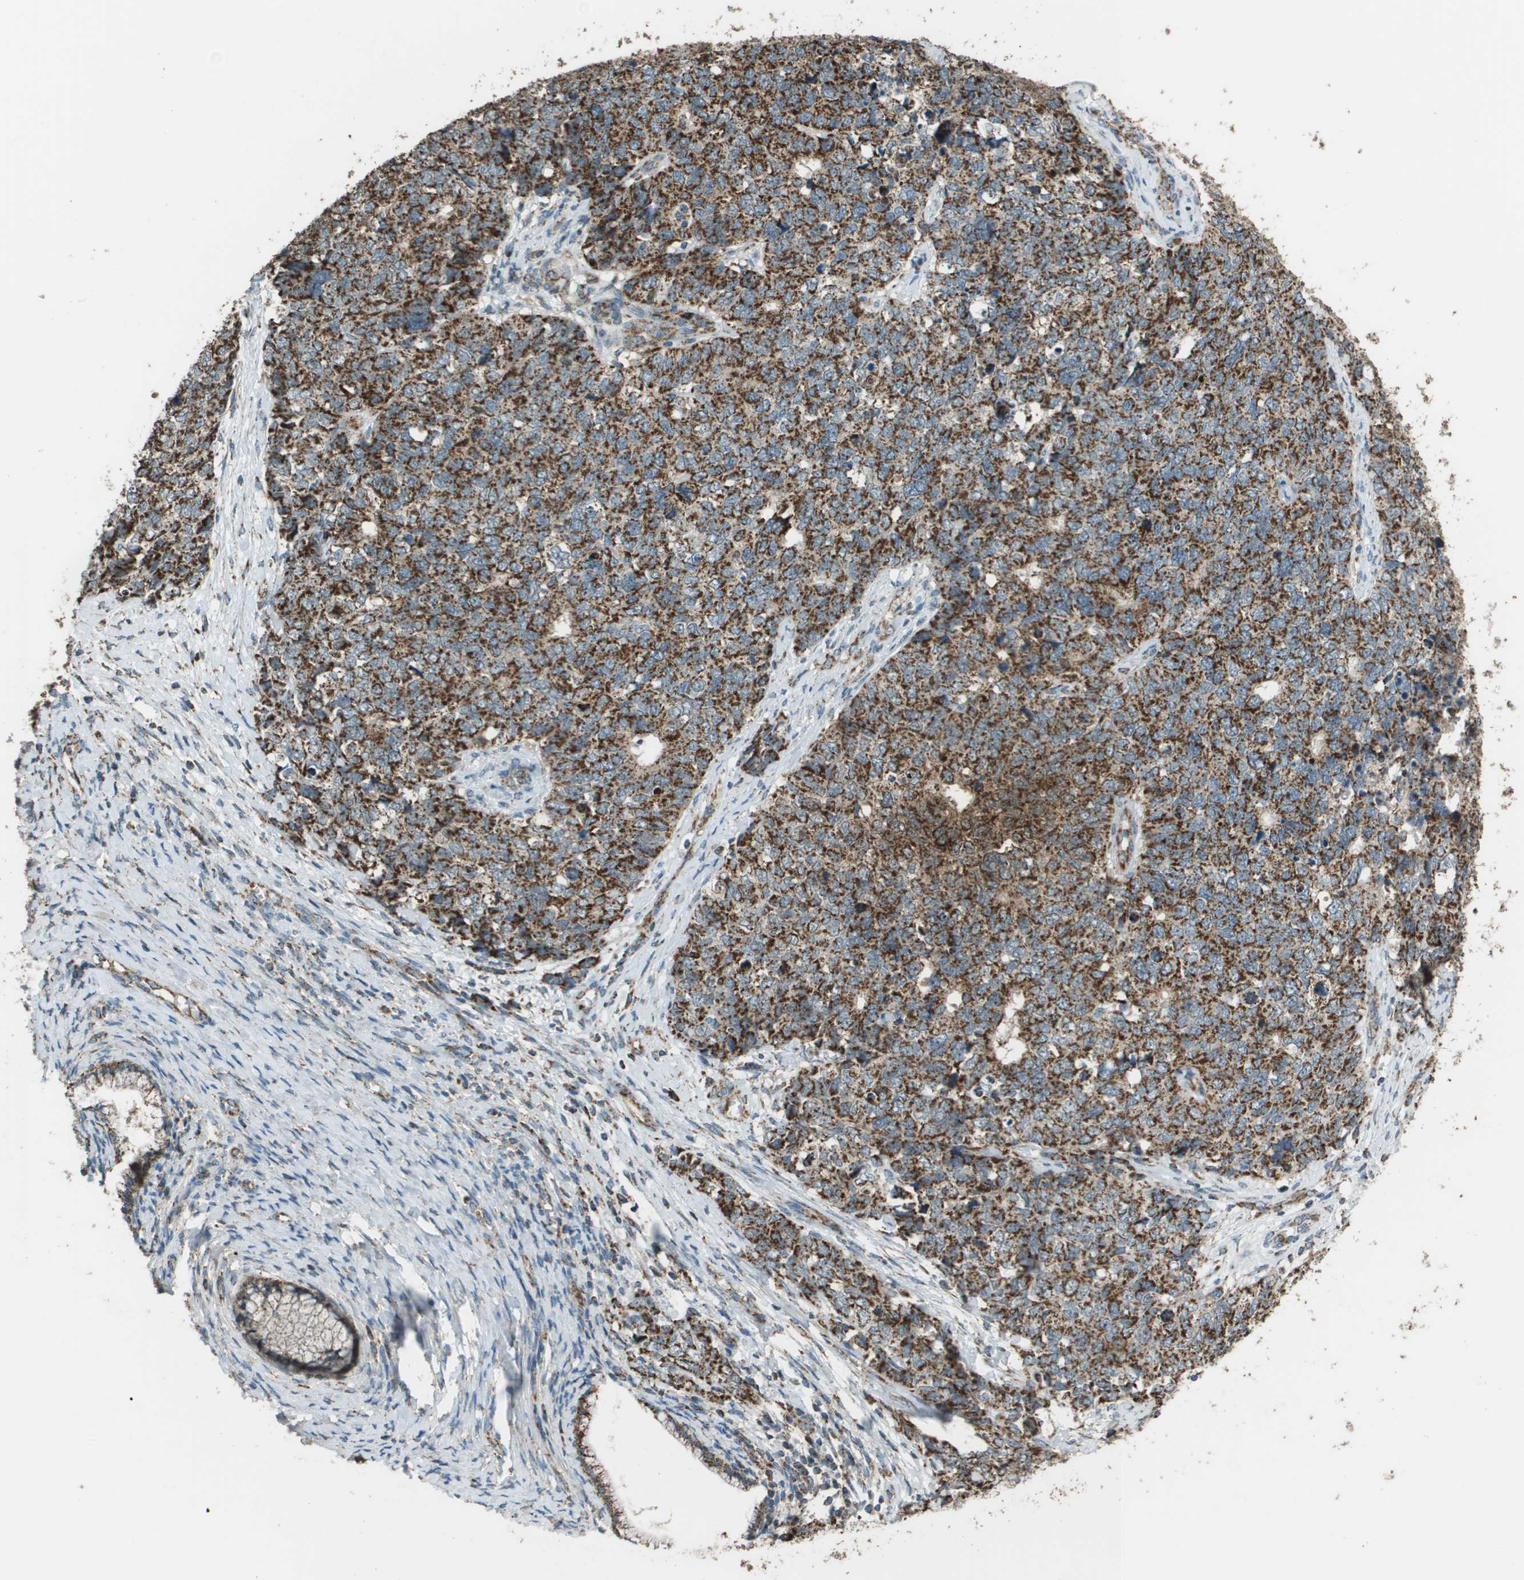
{"staining": {"intensity": "moderate", "quantity": ">75%", "location": "cytoplasmic/membranous"}, "tissue": "cervical cancer", "cell_type": "Tumor cells", "image_type": "cancer", "snomed": [{"axis": "morphology", "description": "Squamous cell carcinoma, NOS"}, {"axis": "topography", "description": "Cervix"}], "caption": "There is medium levels of moderate cytoplasmic/membranous staining in tumor cells of cervical squamous cell carcinoma, as demonstrated by immunohistochemical staining (brown color).", "gene": "FH", "patient": {"sex": "female", "age": 63}}